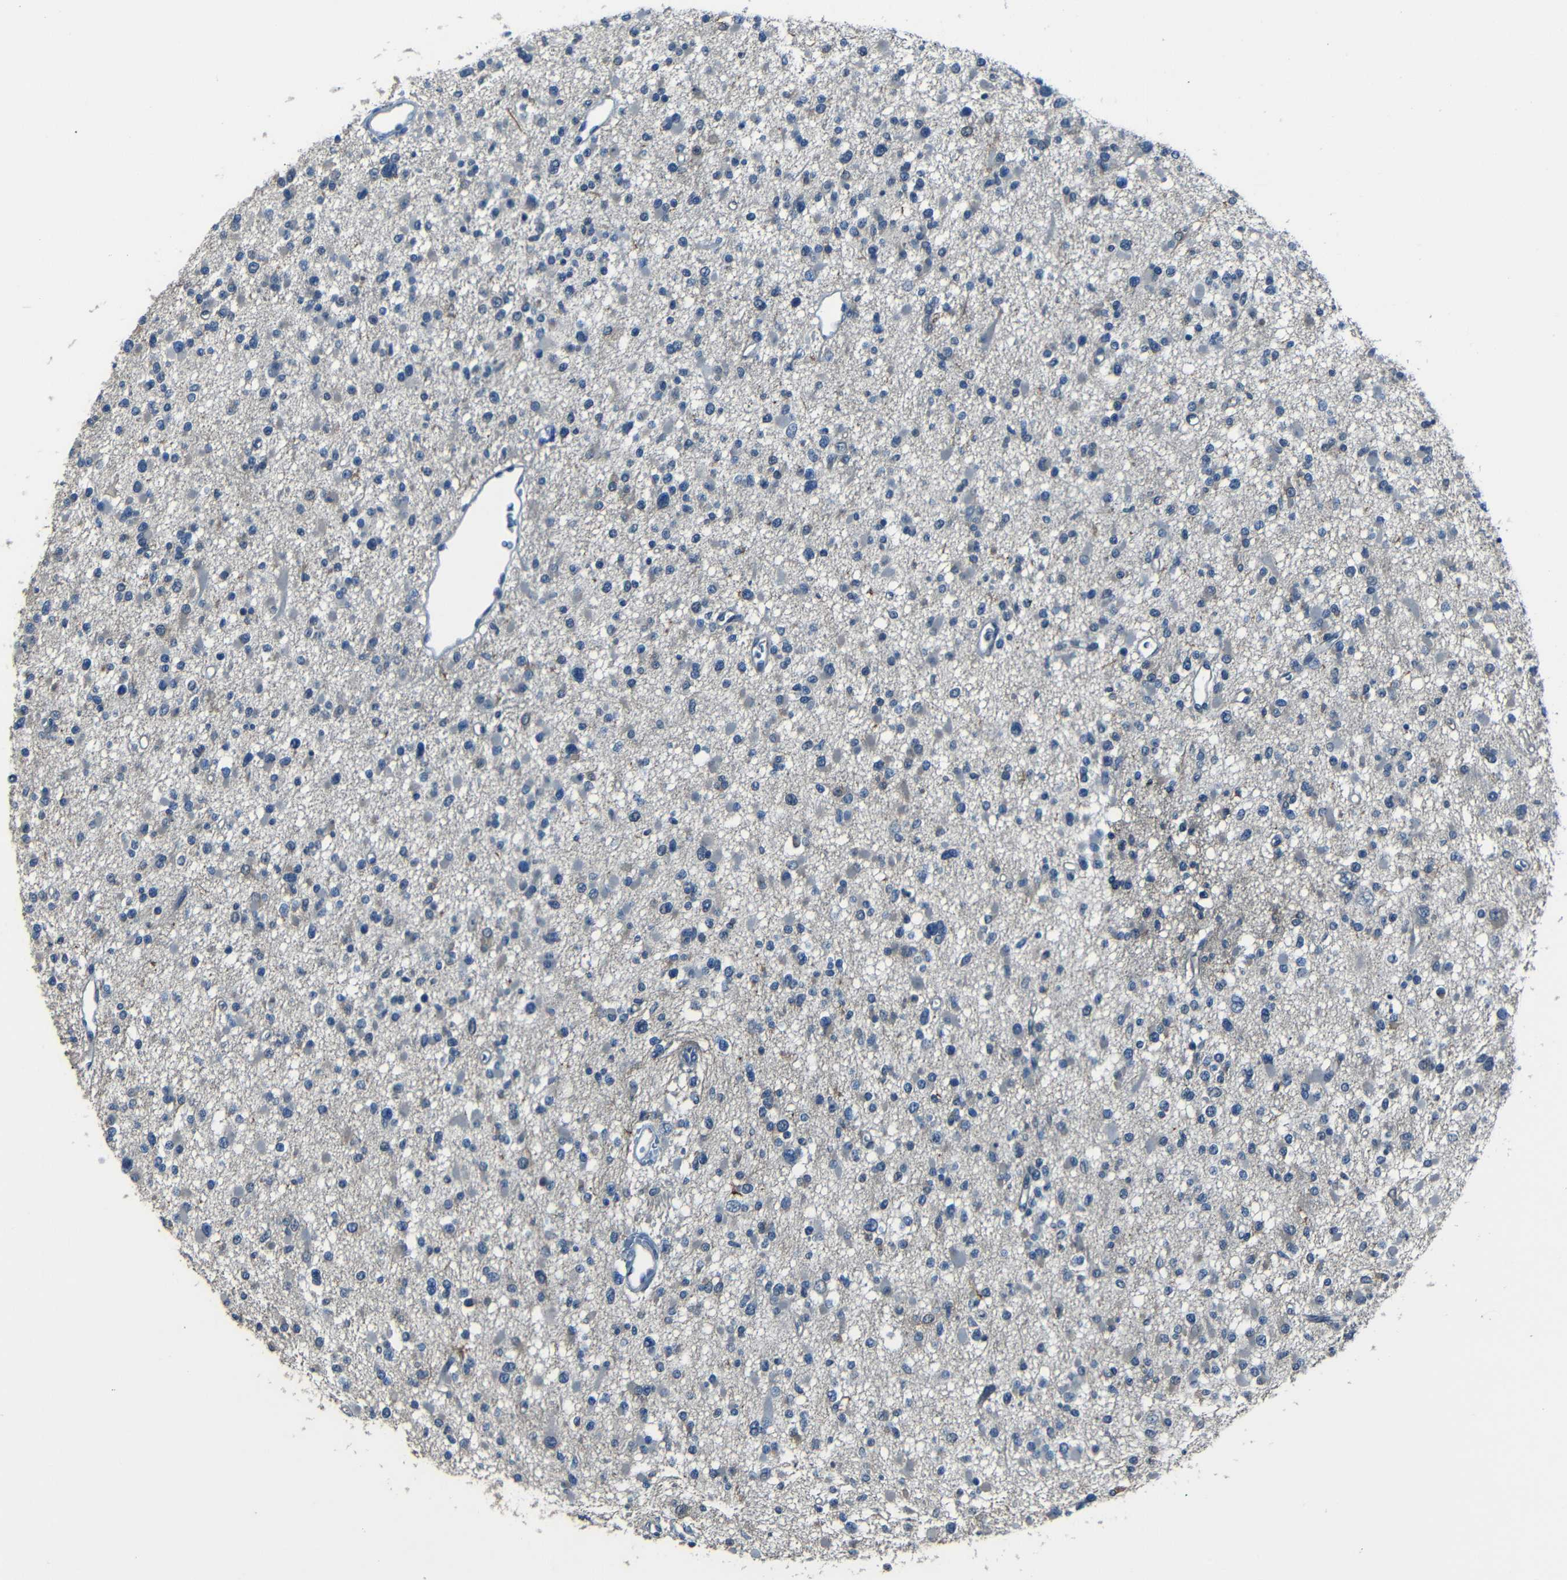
{"staining": {"intensity": "negative", "quantity": "none", "location": "none"}, "tissue": "glioma", "cell_type": "Tumor cells", "image_type": "cancer", "snomed": [{"axis": "morphology", "description": "Glioma, malignant, Low grade"}, {"axis": "topography", "description": "Brain"}], "caption": "Immunohistochemistry (IHC) image of human malignant glioma (low-grade) stained for a protein (brown), which exhibits no expression in tumor cells.", "gene": "SLA", "patient": {"sex": "female", "age": 22}}